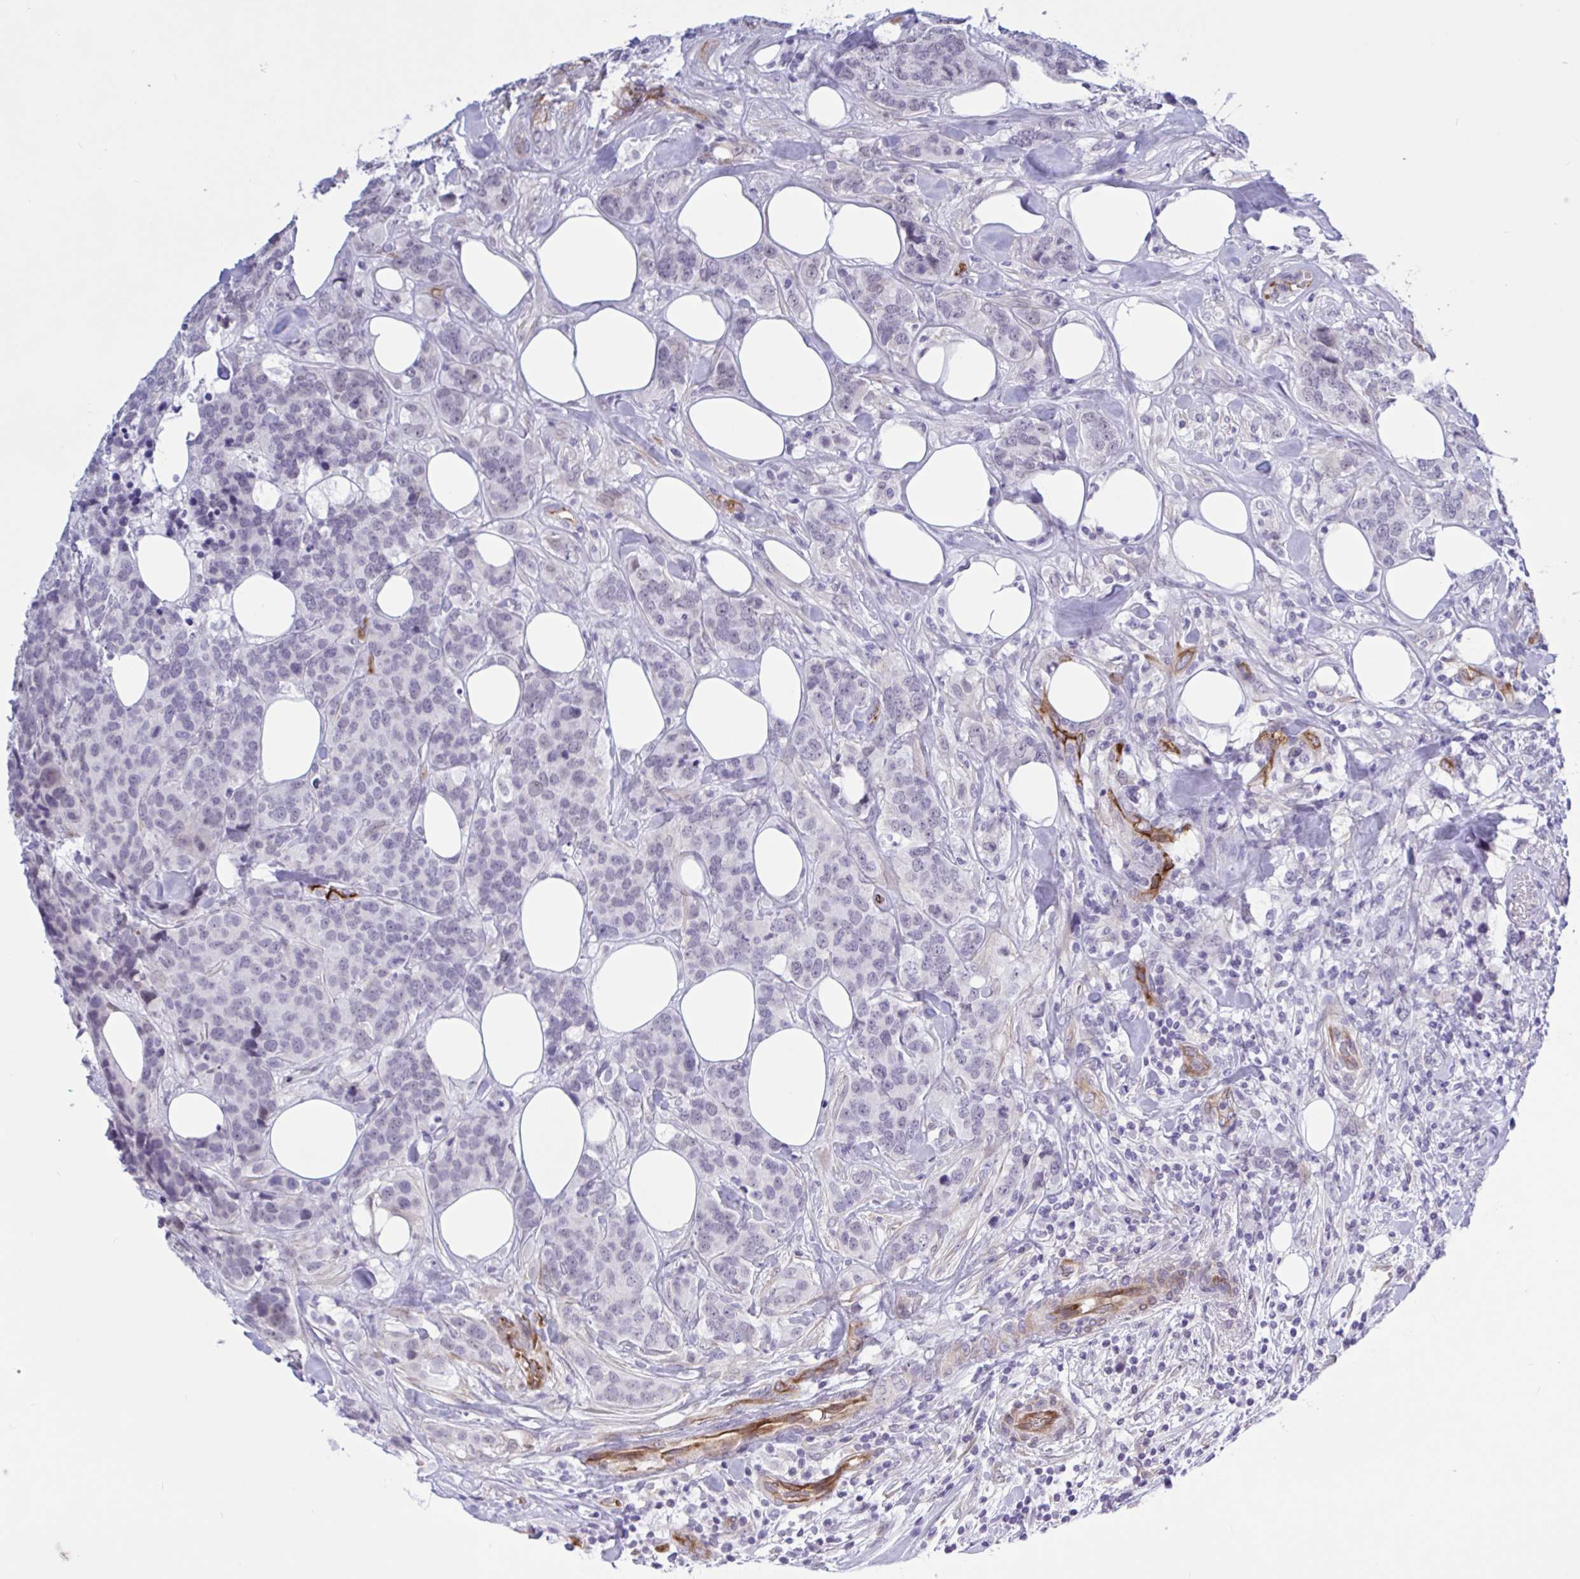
{"staining": {"intensity": "negative", "quantity": "none", "location": "none"}, "tissue": "breast cancer", "cell_type": "Tumor cells", "image_type": "cancer", "snomed": [{"axis": "morphology", "description": "Lobular carcinoma"}, {"axis": "topography", "description": "Breast"}], "caption": "The histopathology image reveals no staining of tumor cells in breast lobular carcinoma.", "gene": "EML1", "patient": {"sex": "female", "age": 59}}